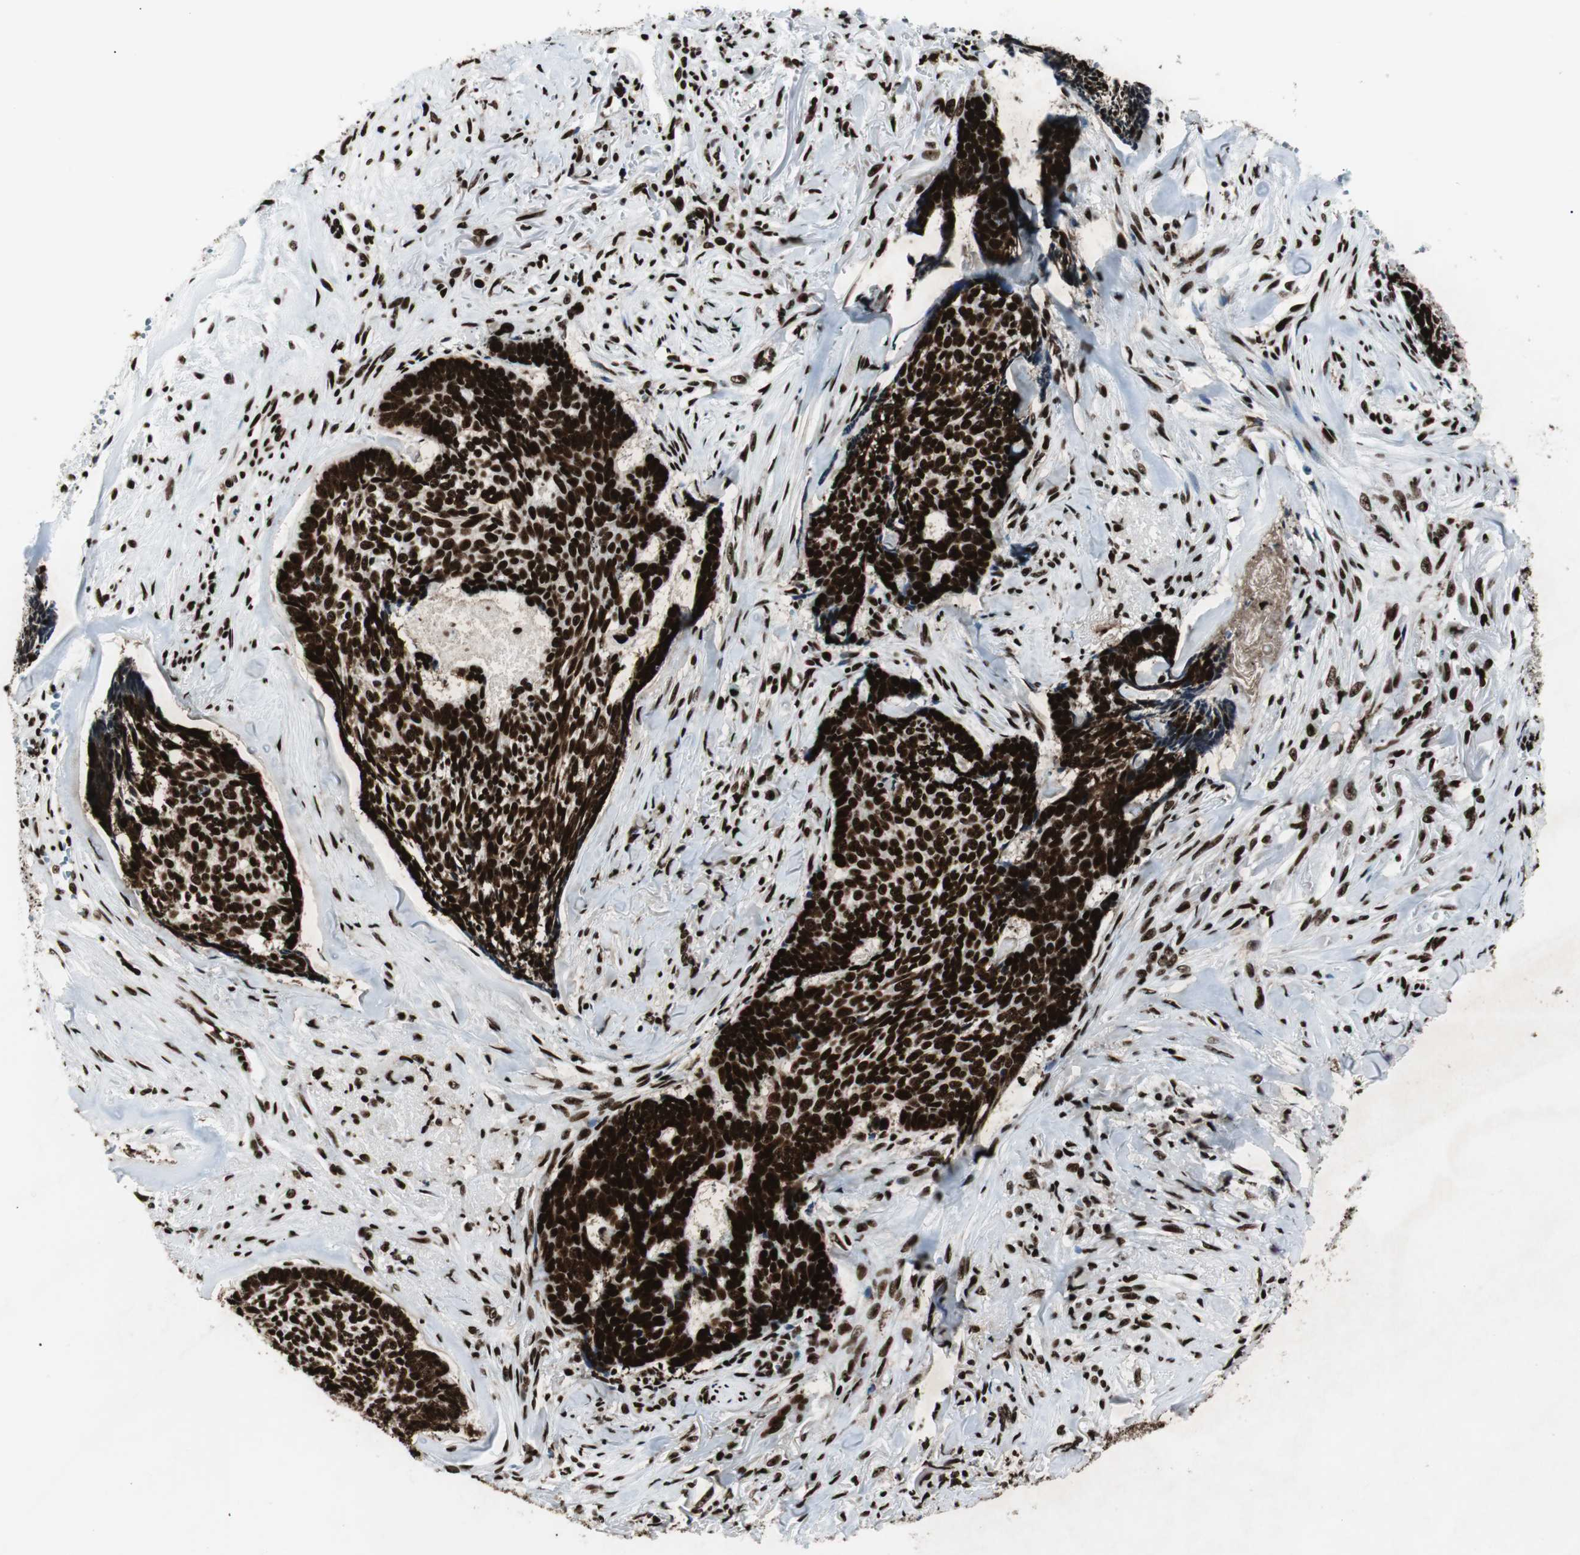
{"staining": {"intensity": "strong", "quantity": ">75%", "location": "nuclear"}, "tissue": "skin cancer", "cell_type": "Tumor cells", "image_type": "cancer", "snomed": [{"axis": "morphology", "description": "Basal cell carcinoma"}, {"axis": "topography", "description": "Skin"}], "caption": "Approximately >75% of tumor cells in skin basal cell carcinoma show strong nuclear protein expression as visualized by brown immunohistochemical staining.", "gene": "NCL", "patient": {"sex": "male", "age": 84}}